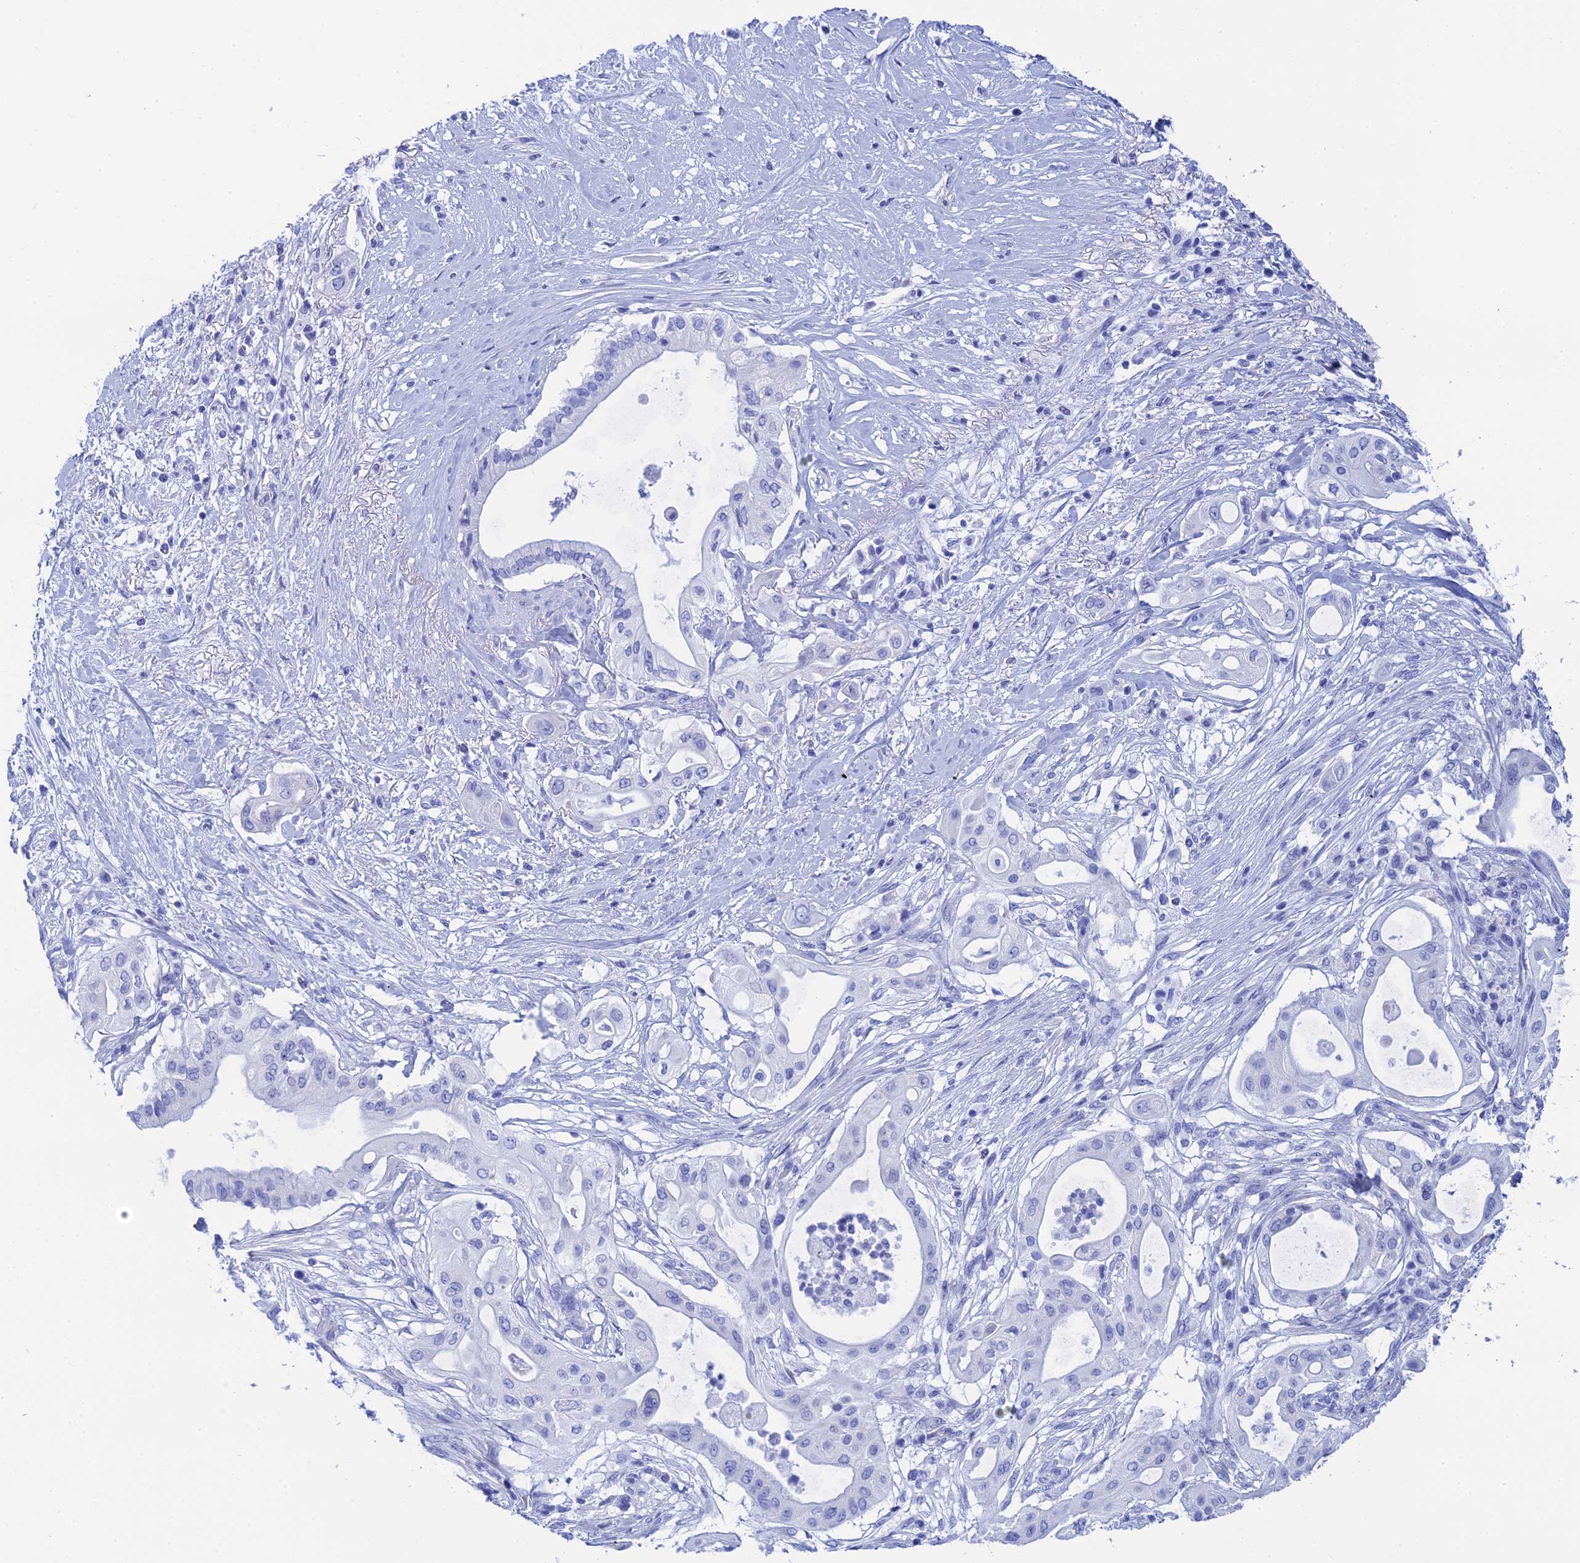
{"staining": {"intensity": "negative", "quantity": "none", "location": "none"}, "tissue": "pancreatic cancer", "cell_type": "Tumor cells", "image_type": "cancer", "snomed": [{"axis": "morphology", "description": "Adenocarcinoma, NOS"}, {"axis": "topography", "description": "Pancreas"}], "caption": "Photomicrograph shows no protein staining in tumor cells of pancreatic cancer (adenocarcinoma) tissue. The staining was performed using DAB (3,3'-diaminobenzidine) to visualize the protein expression in brown, while the nuclei were stained in blue with hematoxylin (Magnification: 20x).", "gene": "TEX101", "patient": {"sex": "male", "age": 68}}